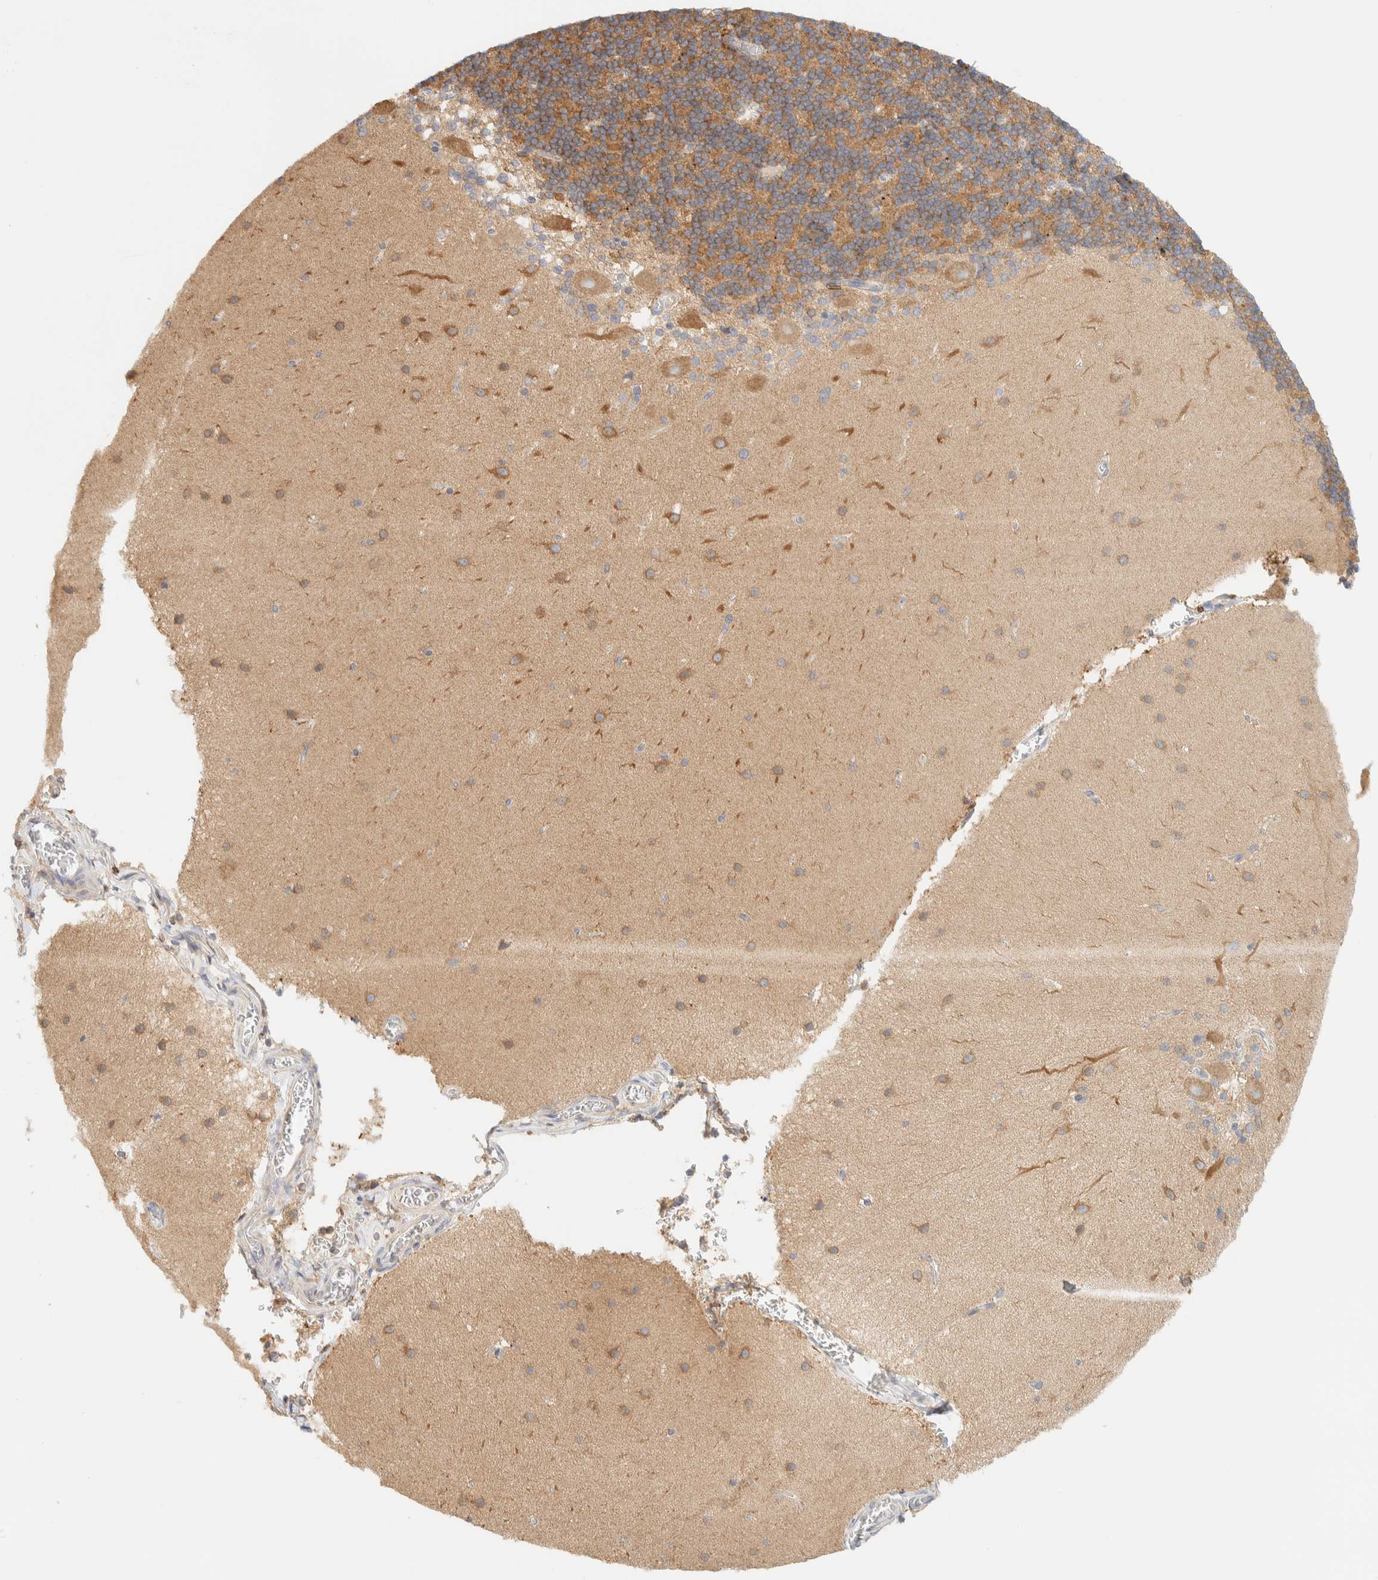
{"staining": {"intensity": "moderate", "quantity": ">75%", "location": "cytoplasmic/membranous"}, "tissue": "cerebellum", "cell_type": "Cells in granular layer", "image_type": "normal", "snomed": [{"axis": "morphology", "description": "Normal tissue, NOS"}, {"axis": "topography", "description": "Cerebellum"}], "caption": "Cerebellum stained with DAB IHC reveals medium levels of moderate cytoplasmic/membranous staining in approximately >75% of cells in granular layer.", "gene": "NT5C", "patient": {"sex": "female", "age": 19}}